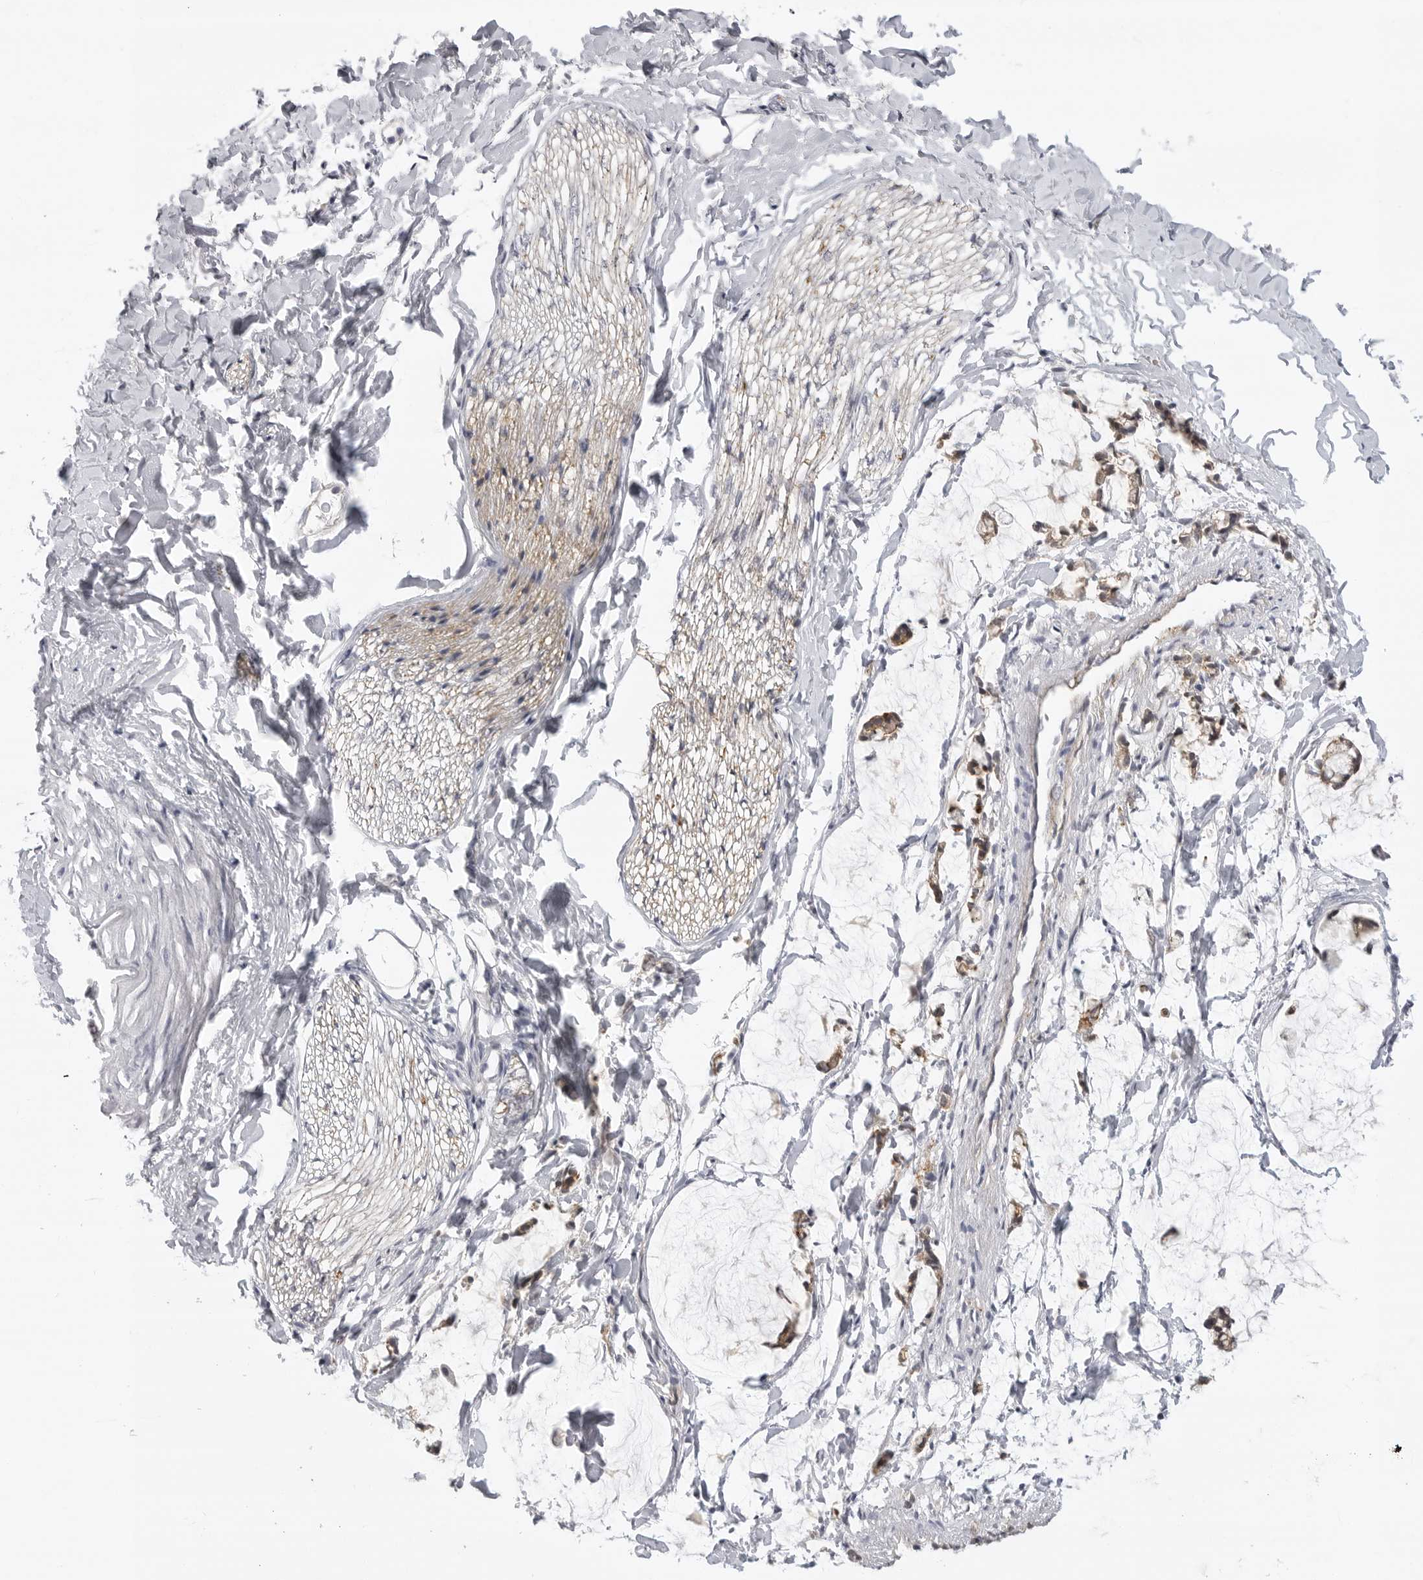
{"staining": {"intensity": "negative", "quantity": "none", "location": "none"}, "tissue": "adipose tissue", "cell_type": "Adipocytes", "image_type": "normal", "snomed": [{"axis": "morphology", "description": "Normal tissue, NOS"}, {"axis": "morphology", "description": "Adenocarcinoma, NOS"}, {"axis": "topography", "description": "Colon"}, {"axis": "topography", "description": "Peripheral nerve tissue"}], "caption": "This is an immunohistochemistry (IHC) micrograph of normal human adipose tissue. There is no expression in adipocytes.", "gene": "CEP295NL", "patient": {"sex": "male", "age": 14}}